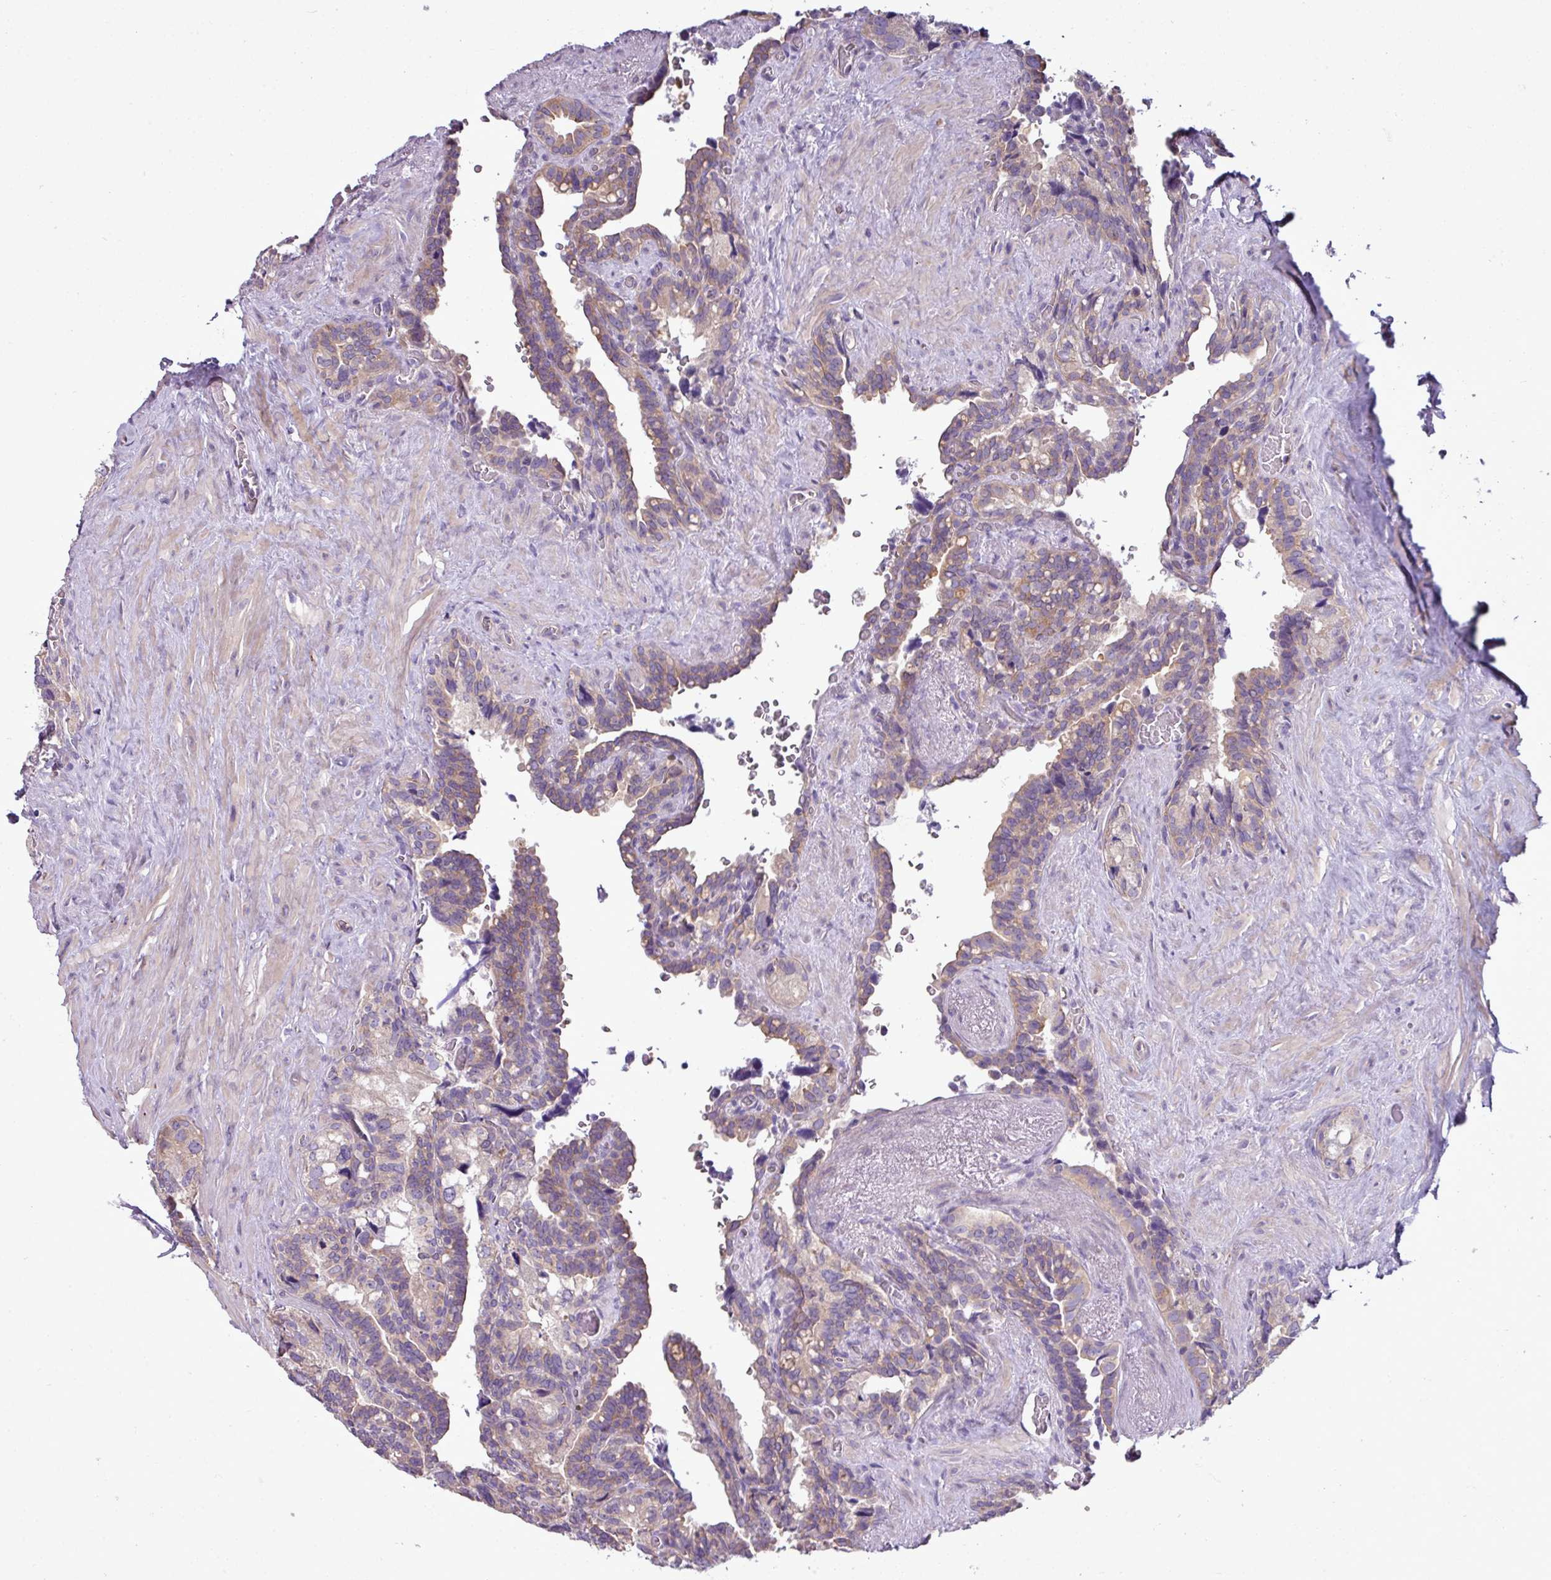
{"staining": {"intensity": "weak", "quantity": "25%-75%", "location": "cytoplasmic/membranous"}, "tissue": "seminal vesicle", "cell_type": "Glandular cells", "image_type": "normal", "snomed": [{"axis": "morphology", "description": "Normal tissue, NOS"}, {"axis": "topography", "description": "Seminal veicle"}], "caption": "This is a micrograph of IHC staining of unremarkable seminal vesicle, which shows weak positivity in the cytoplasmic/membranous of glandular cells.", "gene": "AGAP4", "patient": {"sex": "male", "age": 68}}